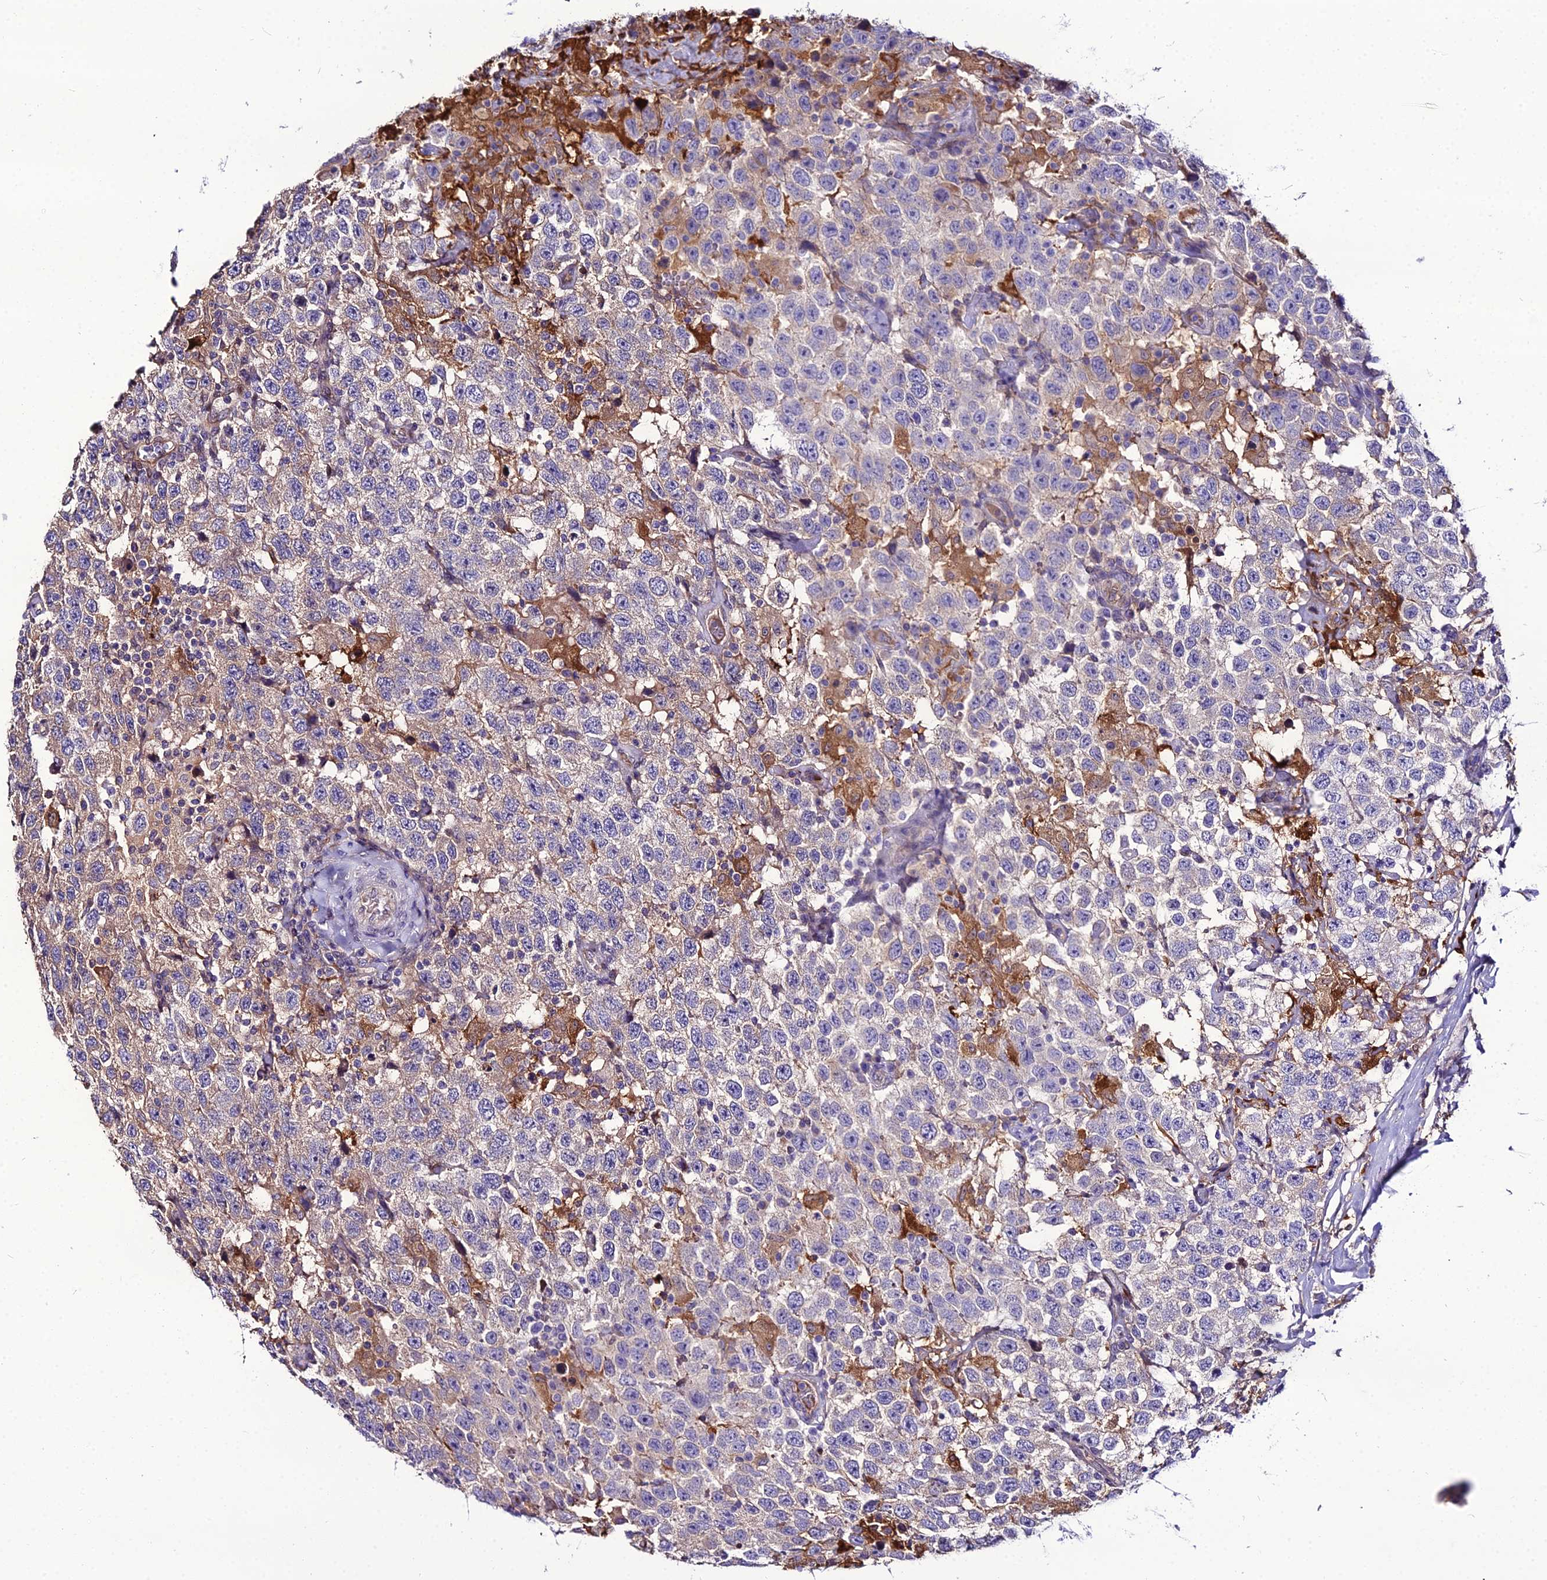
{"staining": {"intensity": "weak", "quantity": "<25%", "location": "cytoplasmic/membranous"}, "tissue": "testis cancer", "cell_type": "Tumor cells", "image_type": "cancer", "snomed": [{"axis": "morphology", "description": "Seminoma, NOS"}, {"axis": "topography", "description": "Testis"}], "caption": "Protein analysis of testis cancer (seminoma) exhibits no significant staining in tumor cells. (Stains: DAB (3,3'-diaminobenzidine) immunohistochemistry with hematoxylin counter stain, Microscopy: brightfield microscopy at high magnification).", "gene": "MB21D2", "patient": {"sex": "male", "age": 41}}